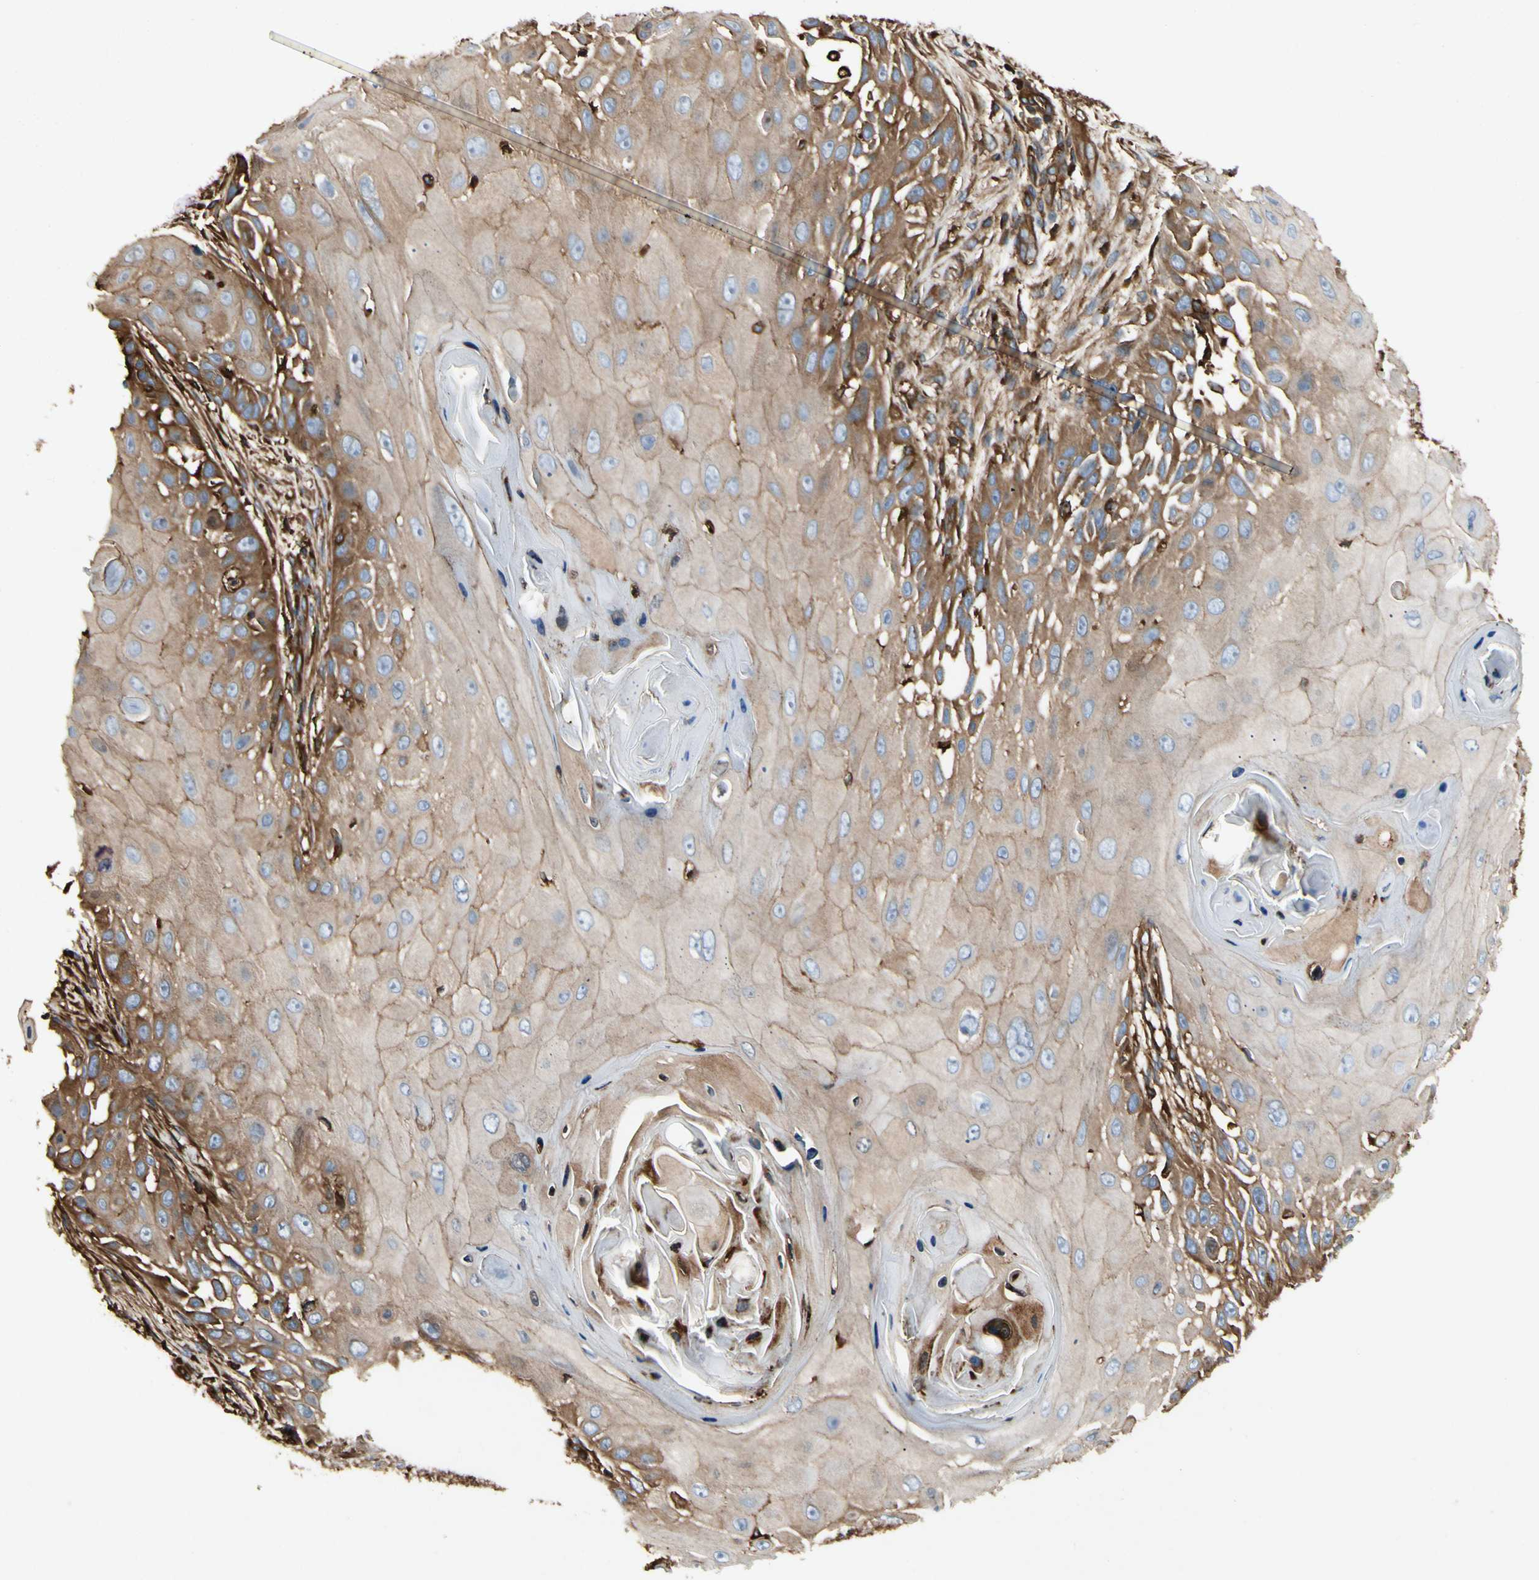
{"staining": {"intensity": "moderate", "quantity": ">75%", "location": "cytoplasmic/membranous"}, "tissue": "skin cancer", "cell_type": "Tumor cells", "image_type": "cancer", "snomed": [{"axis": "morphology", "description": "Squamous cell carcinoma, NOS"}, {"axis": "topography", "description": "Skin"}], "caption": "A micrograph of human squamous cell carcinoma (skin) stained for a protein reveals moderate cytoplasmic/membranous brown staining in tumor cells.", "gene": "ARPC2", "patient": {"sex": "female", "age": 44}}